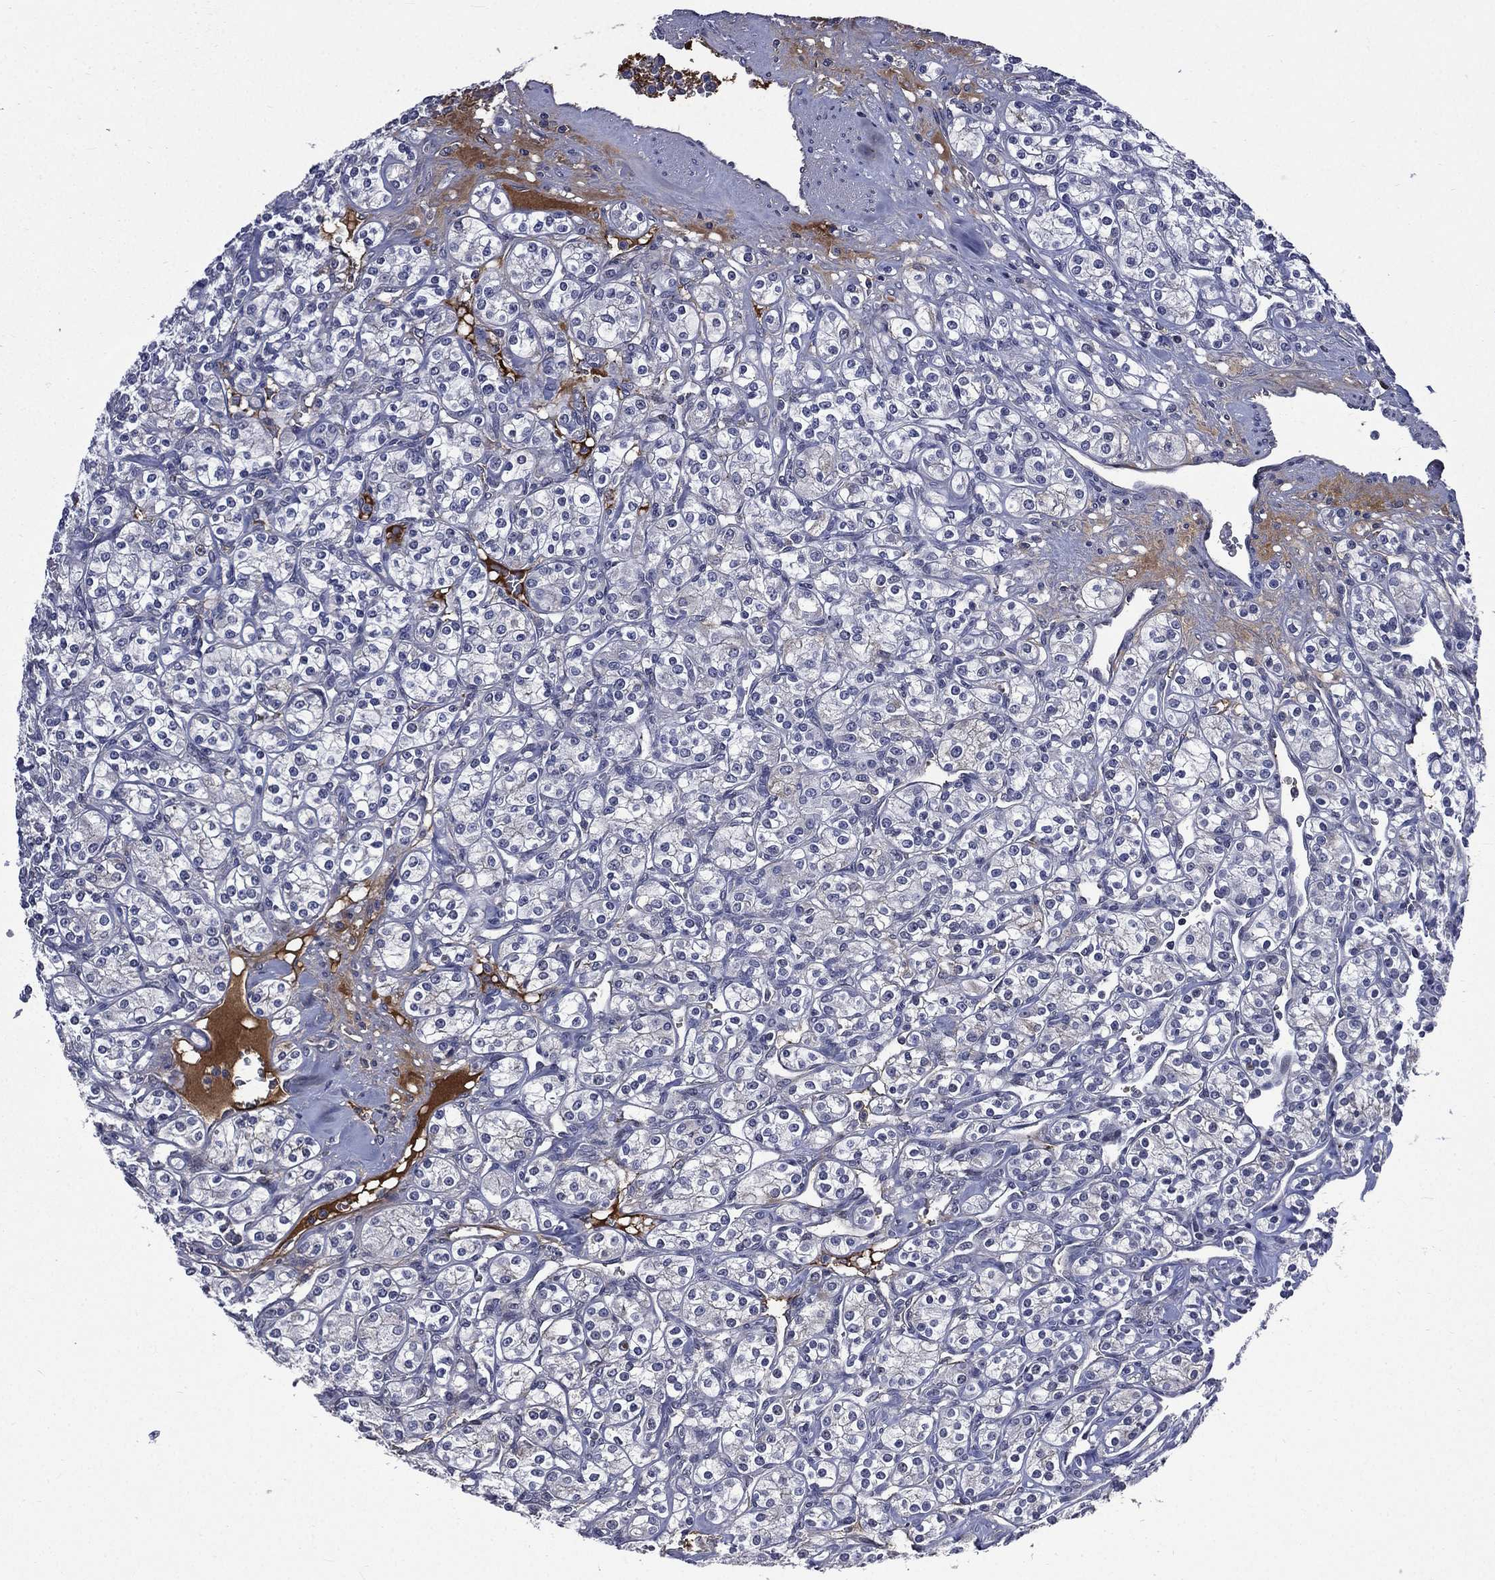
{"staining": {"intensity": "negative", "quantity": "none", "location": "none"}, "tissue": "renal cancer", "cell_type": "Tumor cells", "image_type": "cancer", "snomed": [{"axis": "morphology", "description": "Adenocarcinoma, NOS"}, {"axis": "topography", "description": "Kidney"}], "caption": "Human renal cancer (adenocarcinoma) stained for a protein using immunohistochemistry reveals no staining in tumor cells.", "gene": "FGG", "patient": {"sex": "male", "age": 77}}